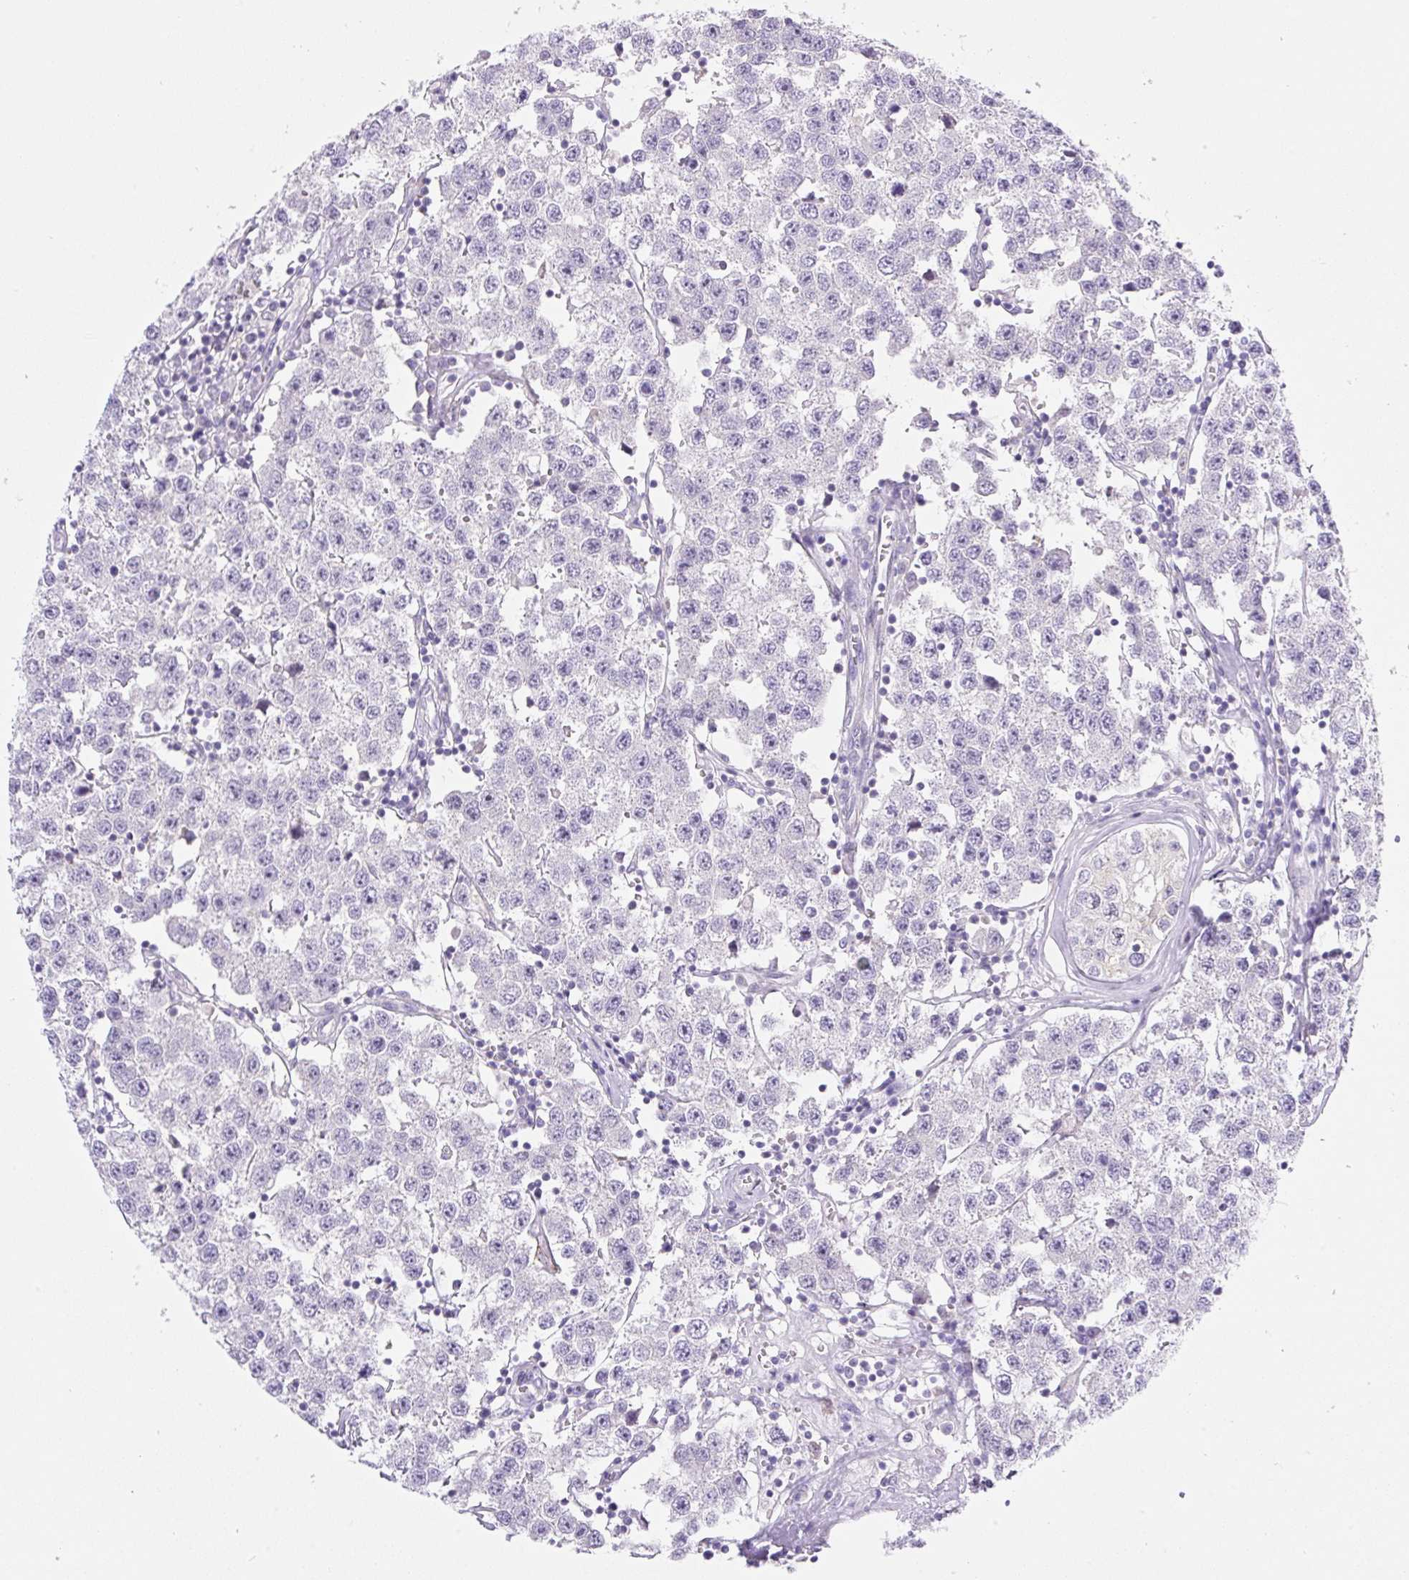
{"staining": {"intensity": "negative", "quantity": "none", "location": "none"}, "tissue": "testis cancer", "cell_type": "Tumor cells", "image_type": "cancer", "snomed": [{"axis": "morphology", "description": "Seminoma, NOS"}, {"axis": "topography", "description": "Testis"}], "caption": "Tumor cells are negative for brown protein staining in testis seminoma. (DAB IHC visualized using brightfield microscopy, high magnification).", "gene": "CAMK2B", "patient": {"sex": "male", "age": 34}}